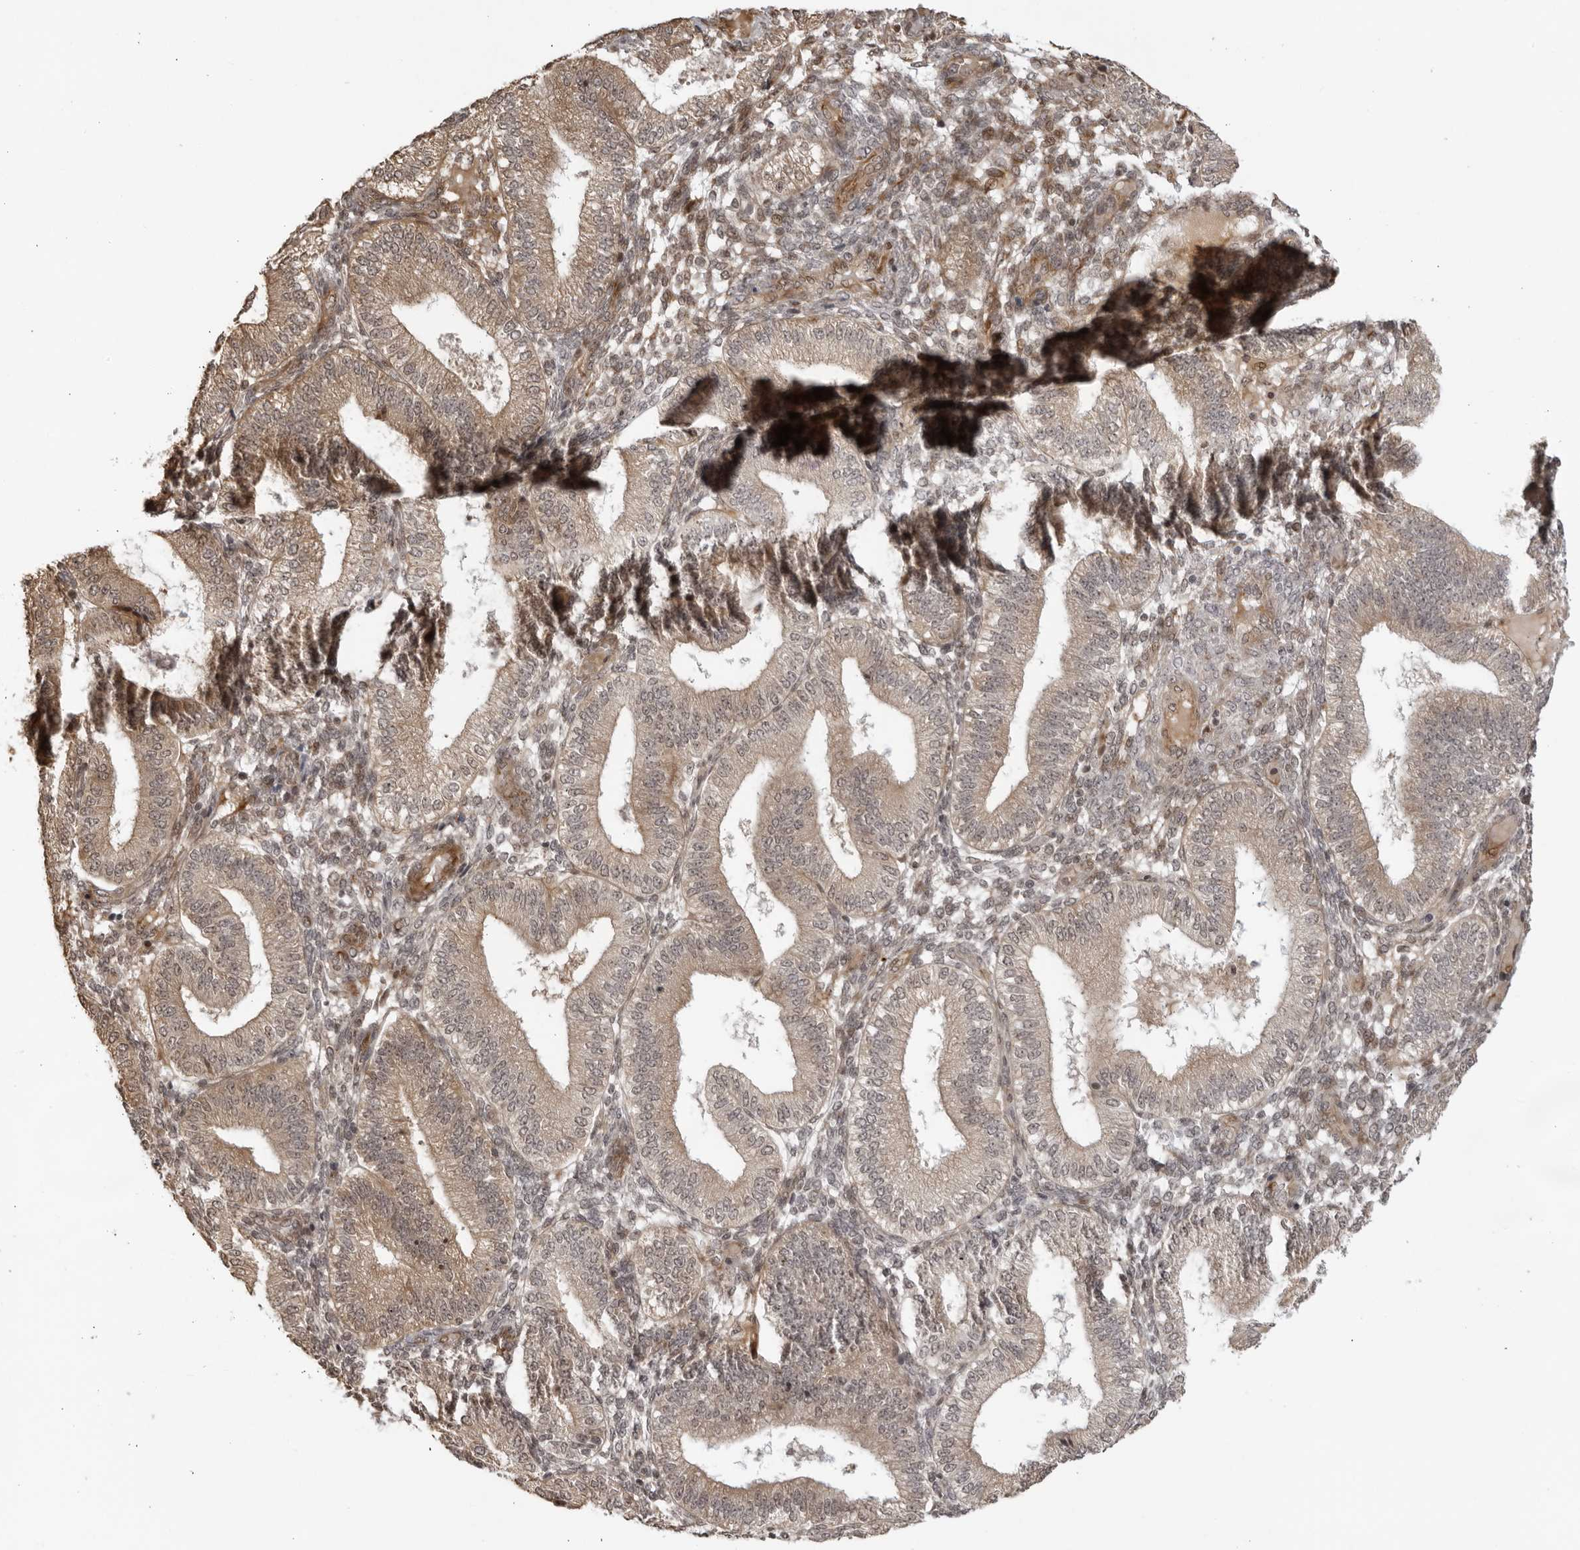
{"staining": {"intensity": "weak", "quantity": "25%-75%", "location": "nuclear"}, "tissue": "endometrium", "cell_type": "Cells in endometrial stroma", "image_type": "normal", "snomed": [{"axis": "morphology", "description": "Normal tissue, NOS"}, {"axis": "topography", "description": "Endometrium"}], "caption": "Immunohistochemical staining of unremarkable human endometrium reveals low levels of weak nuclear positivity in about 25%-75% of cells in endometrial stroma.", "gene": "TCF21", "patient": {"sex": "female", "age": 39}}